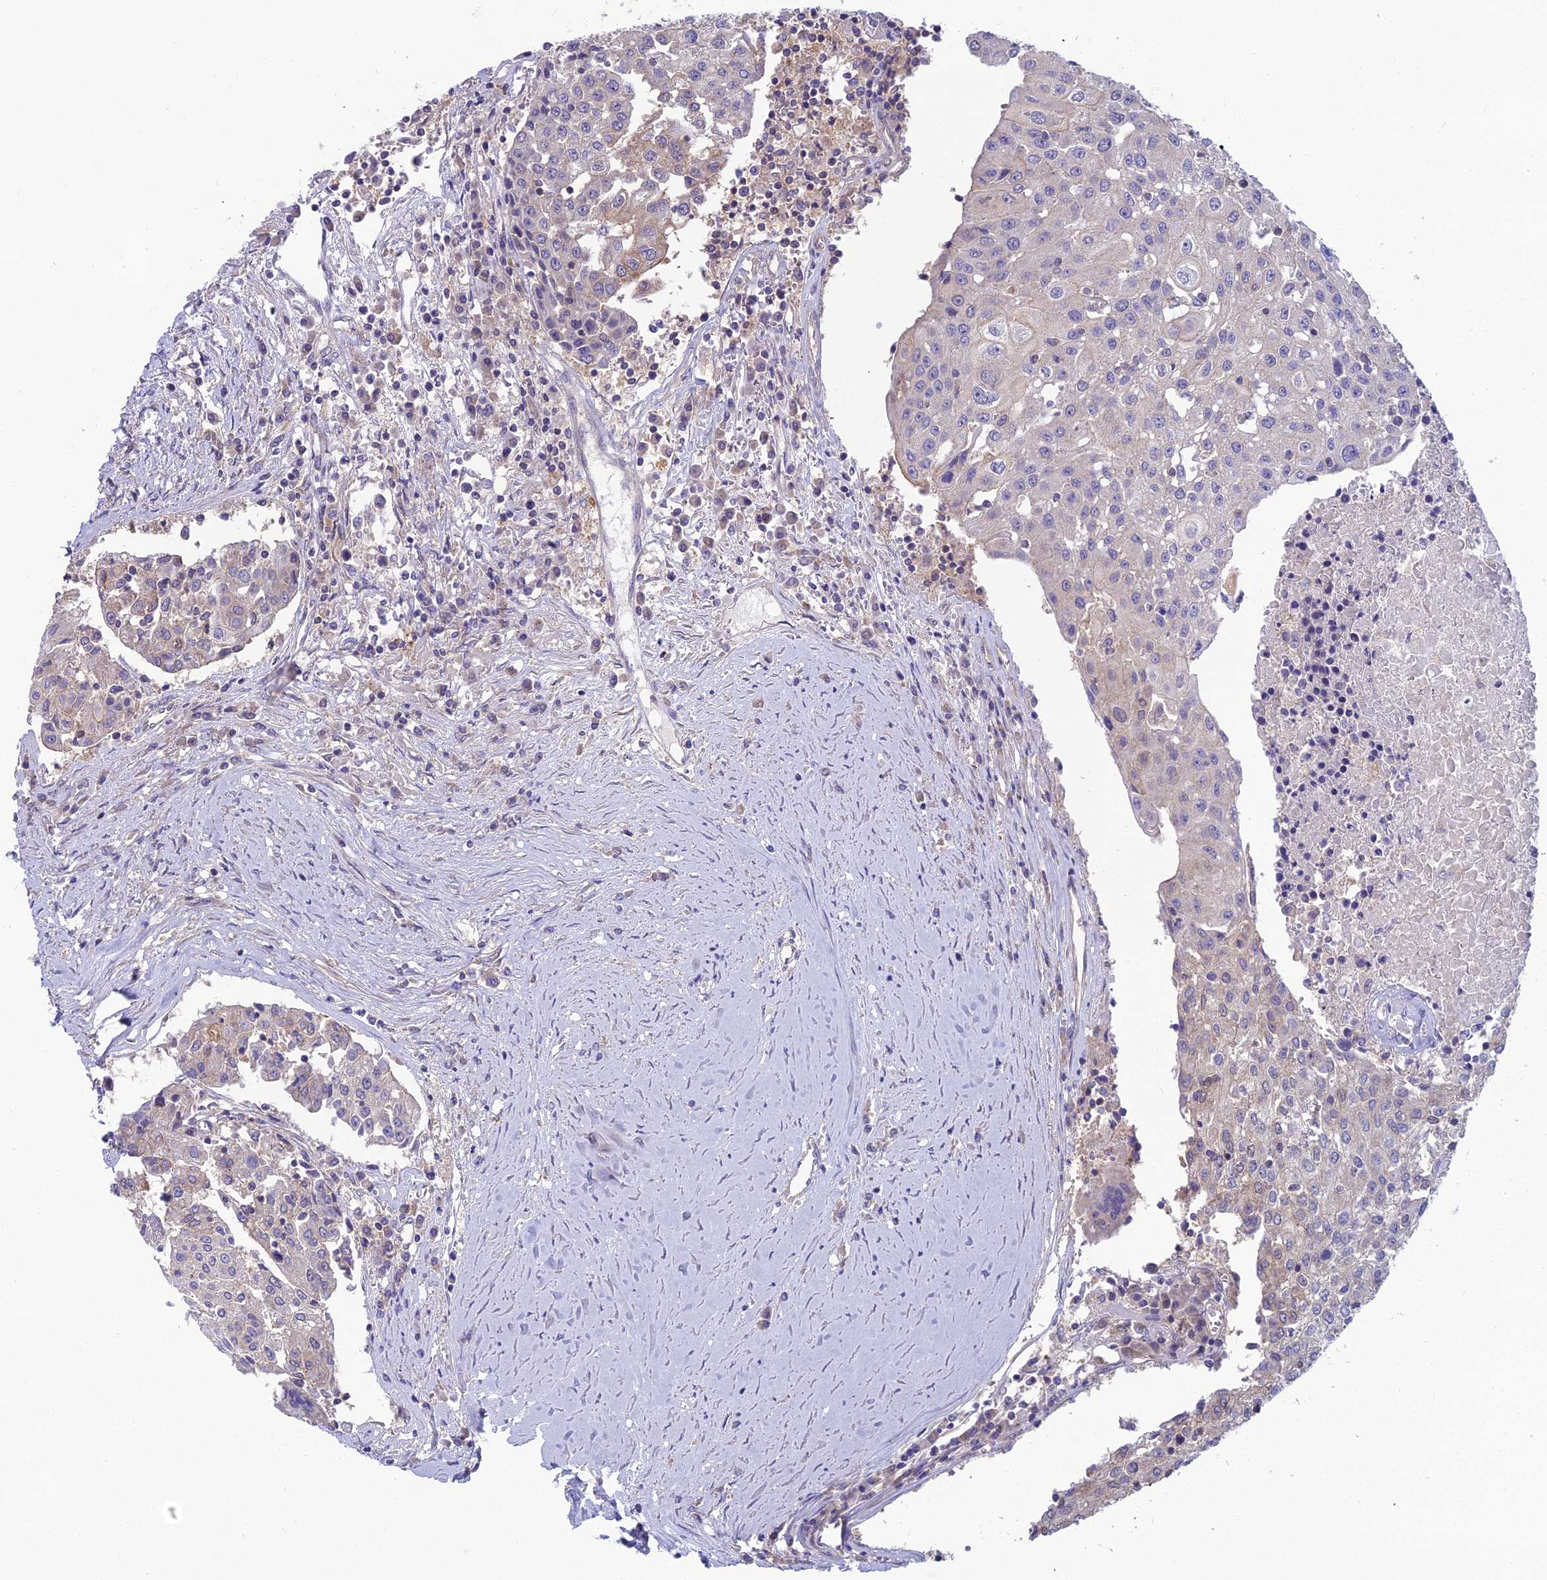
{"staining": {"intensity": "negative", "quantity": "none", "location": "none"}, "tissue": "urothelial cancer", "cell_type": "Tumor cells", "image_type": "cancer", "snomed": [{"axis": "morphology", "description": "Urothelial carcinoma, High grade"}, {"axis": "topography", "description": "Urinary bladder"}], "caption": "Immunohistochemistry micrograph of high-grade urothelial carcinoma stained for a protein (brown), which shows no staining in tumor cells.", "gene": "MVD", "patient": {"sex": "female", "age": 85}}